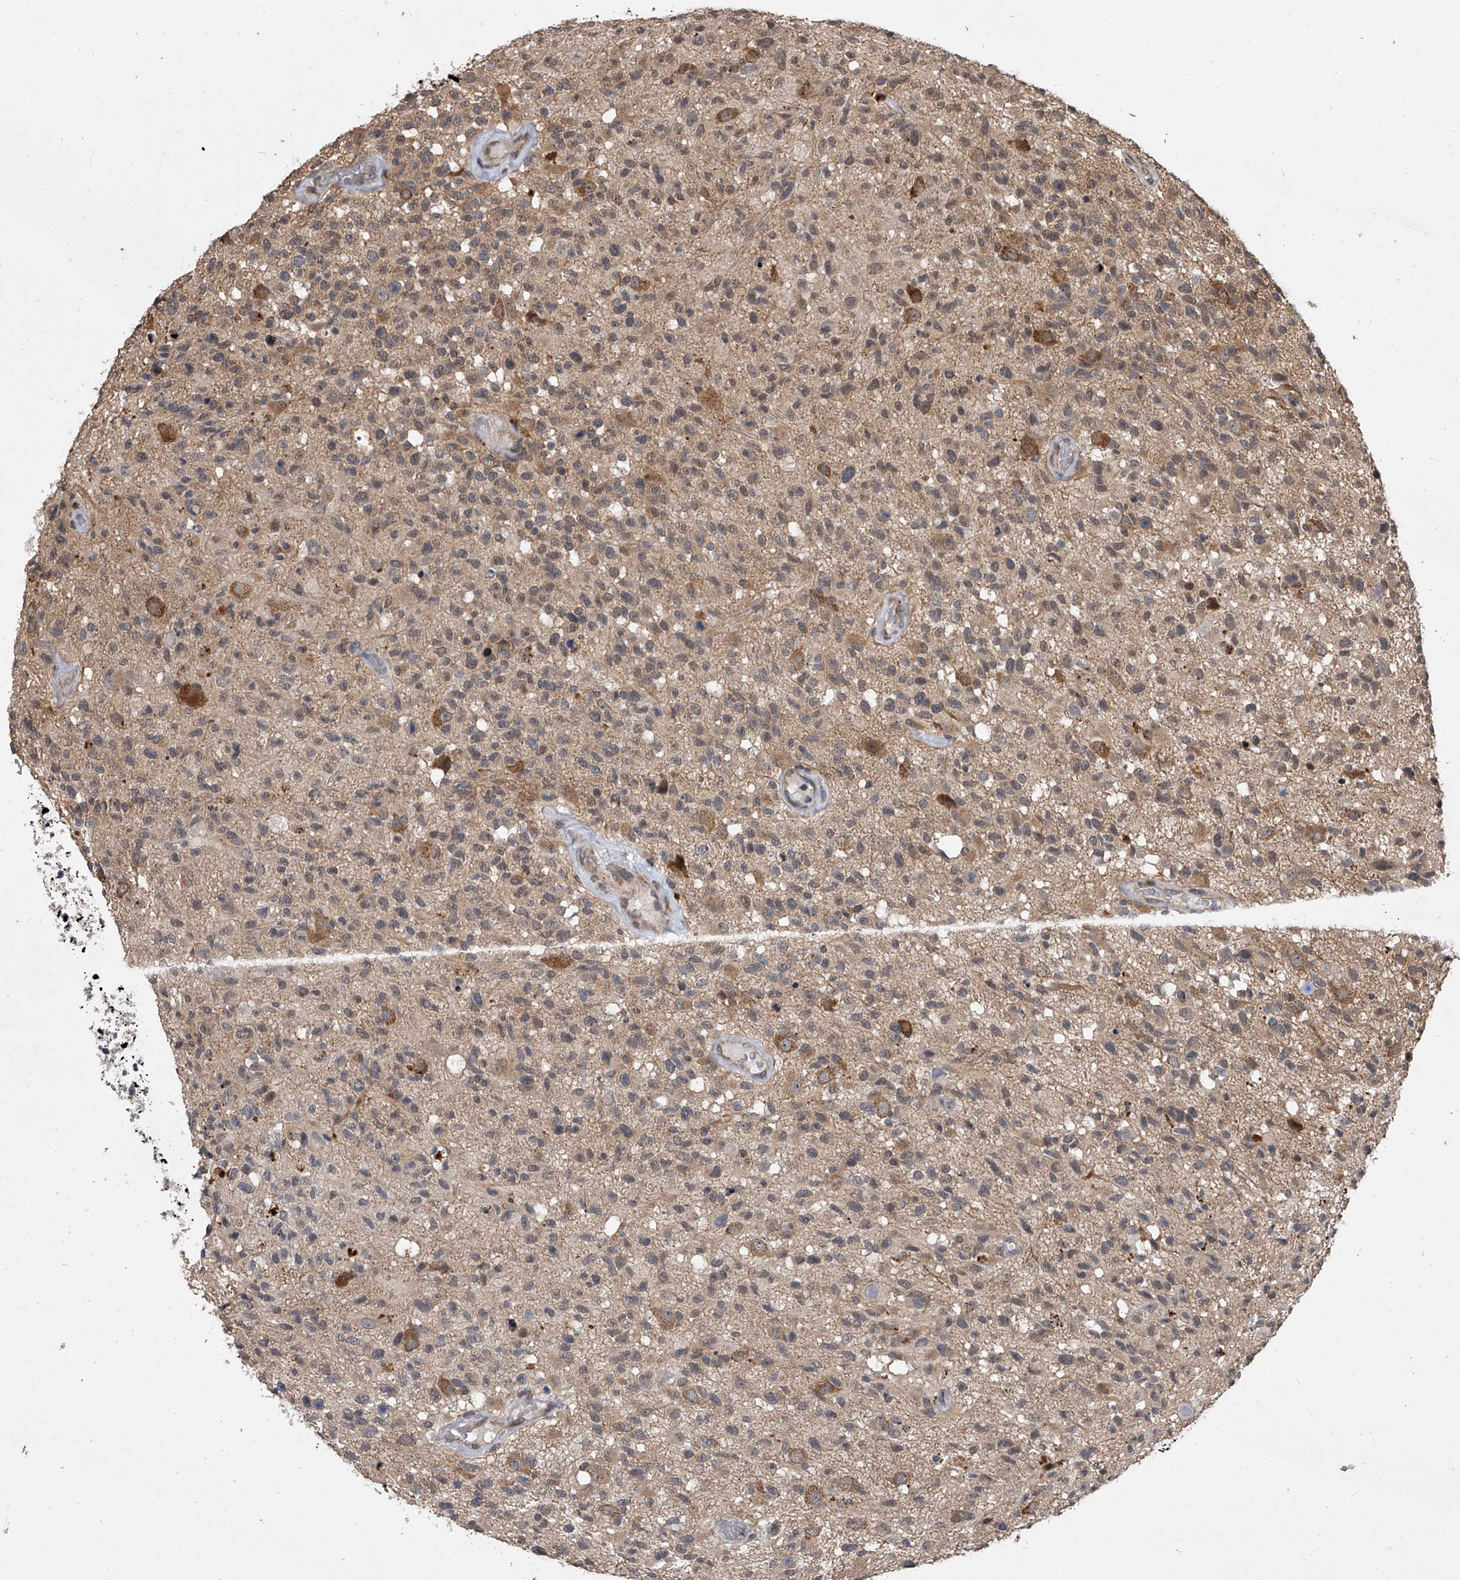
{"staining": {"intensity": "moderate", "quantity": "<25%", "location": "cytoplasmic/membranous"}, "tissue": "glioma", "cell_type": "Tumor cells", "image_type": "cancer", "snomed": [{"axis": "morphology", "description": "Glioma, malignant, High grade"}, {"axis": "morphology", "description": "Glioblastoma, NOS"}, {"axis": "topography", "description": "Brain"}], "caption": "Immunohistochemical staining of glioblastoma shows low levels of moderate cytoplasmic/membranous protein staining in approximately <25% of tumor cells.", "gene": "GEMIN8", "patient": {"sex": "male", "age": 60}}